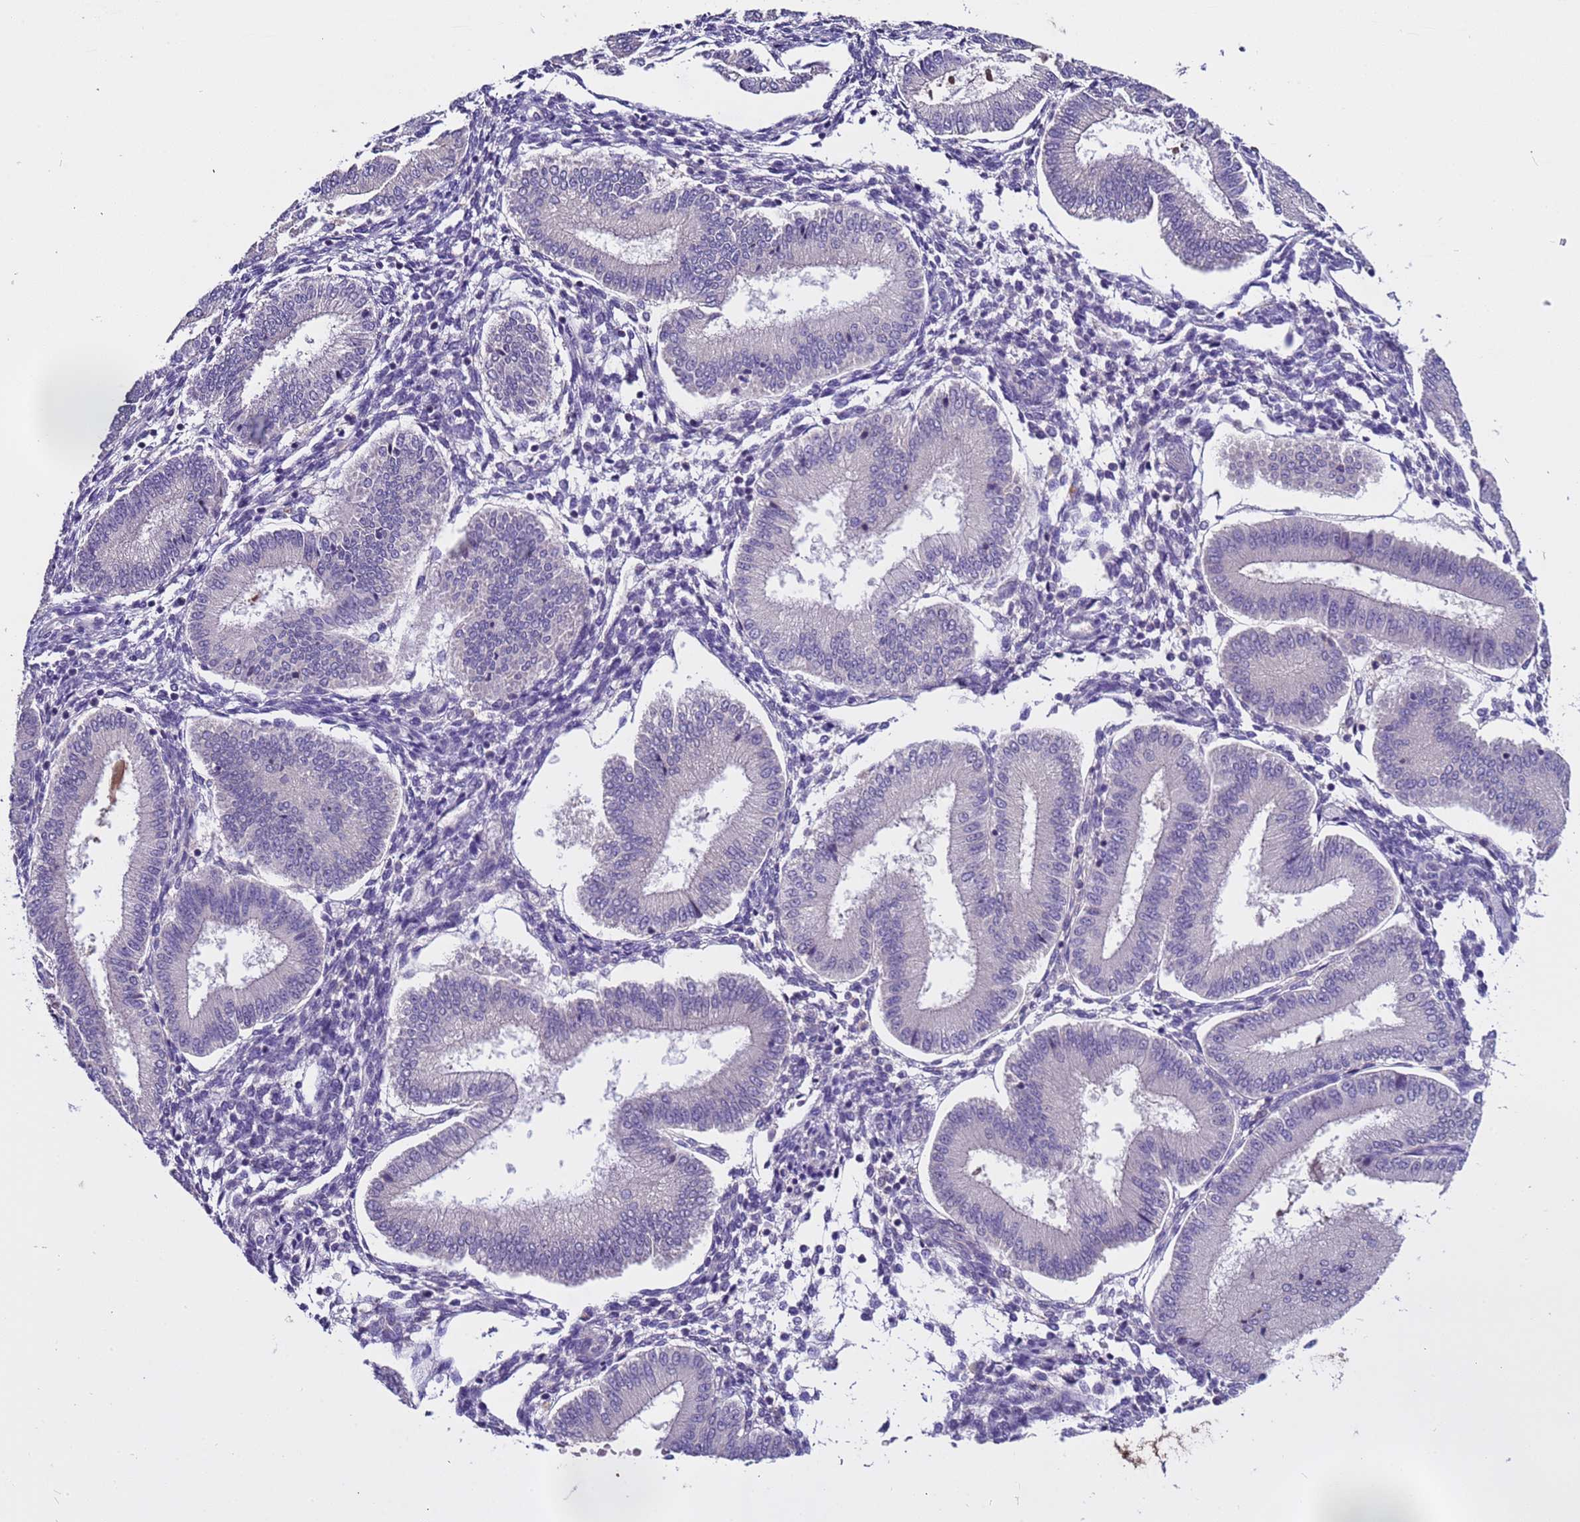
{"staining": {"intensity": "negative", "quantity": "none", "location": "none"}, "tissue": "endometrium", "cell_type": "Cells in endometrial stroma", "image_type": "normal", "snomed": [{"axis": "morphology", "description": "Normal tissue, NOS"}, {"axis": "topography", "description": "Endometrium"}], "caption": "DAB immunohistochemical staining of unremarkable endometrium demonstrates no significant expression in cells in endometrial stroma.", "gene": "ZNF248", "patient": {"sex": "female", "age": 39}}